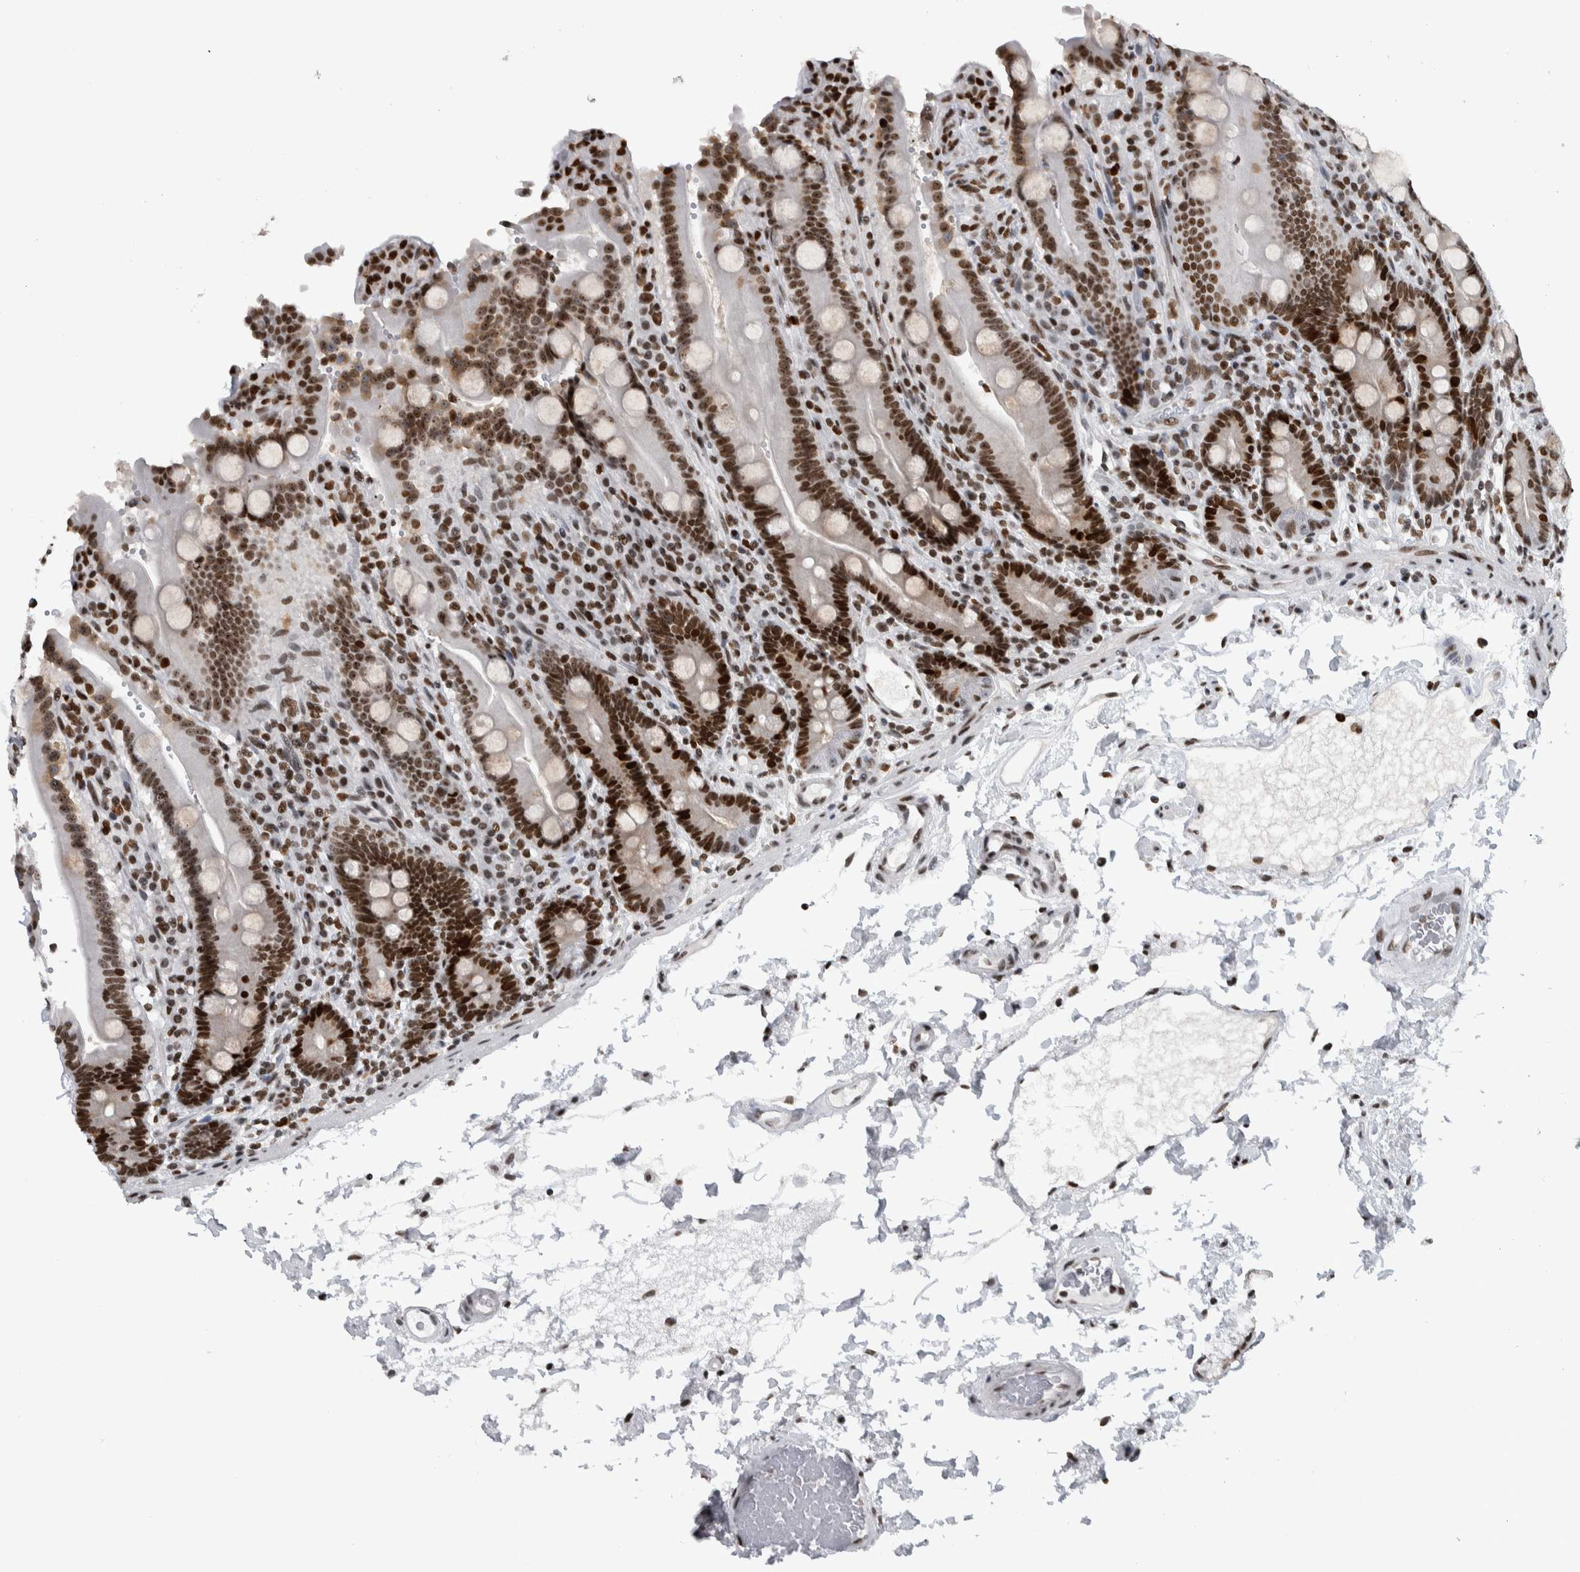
{"staining": {"intensity": "strong", "quantity": ">75%", "location": "nuclear"}, "tissue": "duodenum", "cell_type": "Glandular cells", "image_type": "normal", "snomed": [{"axis": "morphology", "description": "Normal tissue, NOS"}, {"axis": "topography", "description": "Small intestine, NOS"}], "caption": "Protein staining exhibits strong nuclear staining in about >75% of glandular cells in benign duodenum. (DAB (3,3'-diaminobenzidine) = brown stain, brightfield microscopy at high magnification).", "gene": "TOP2B", "patient": {"sex": "female", "age": 71}}